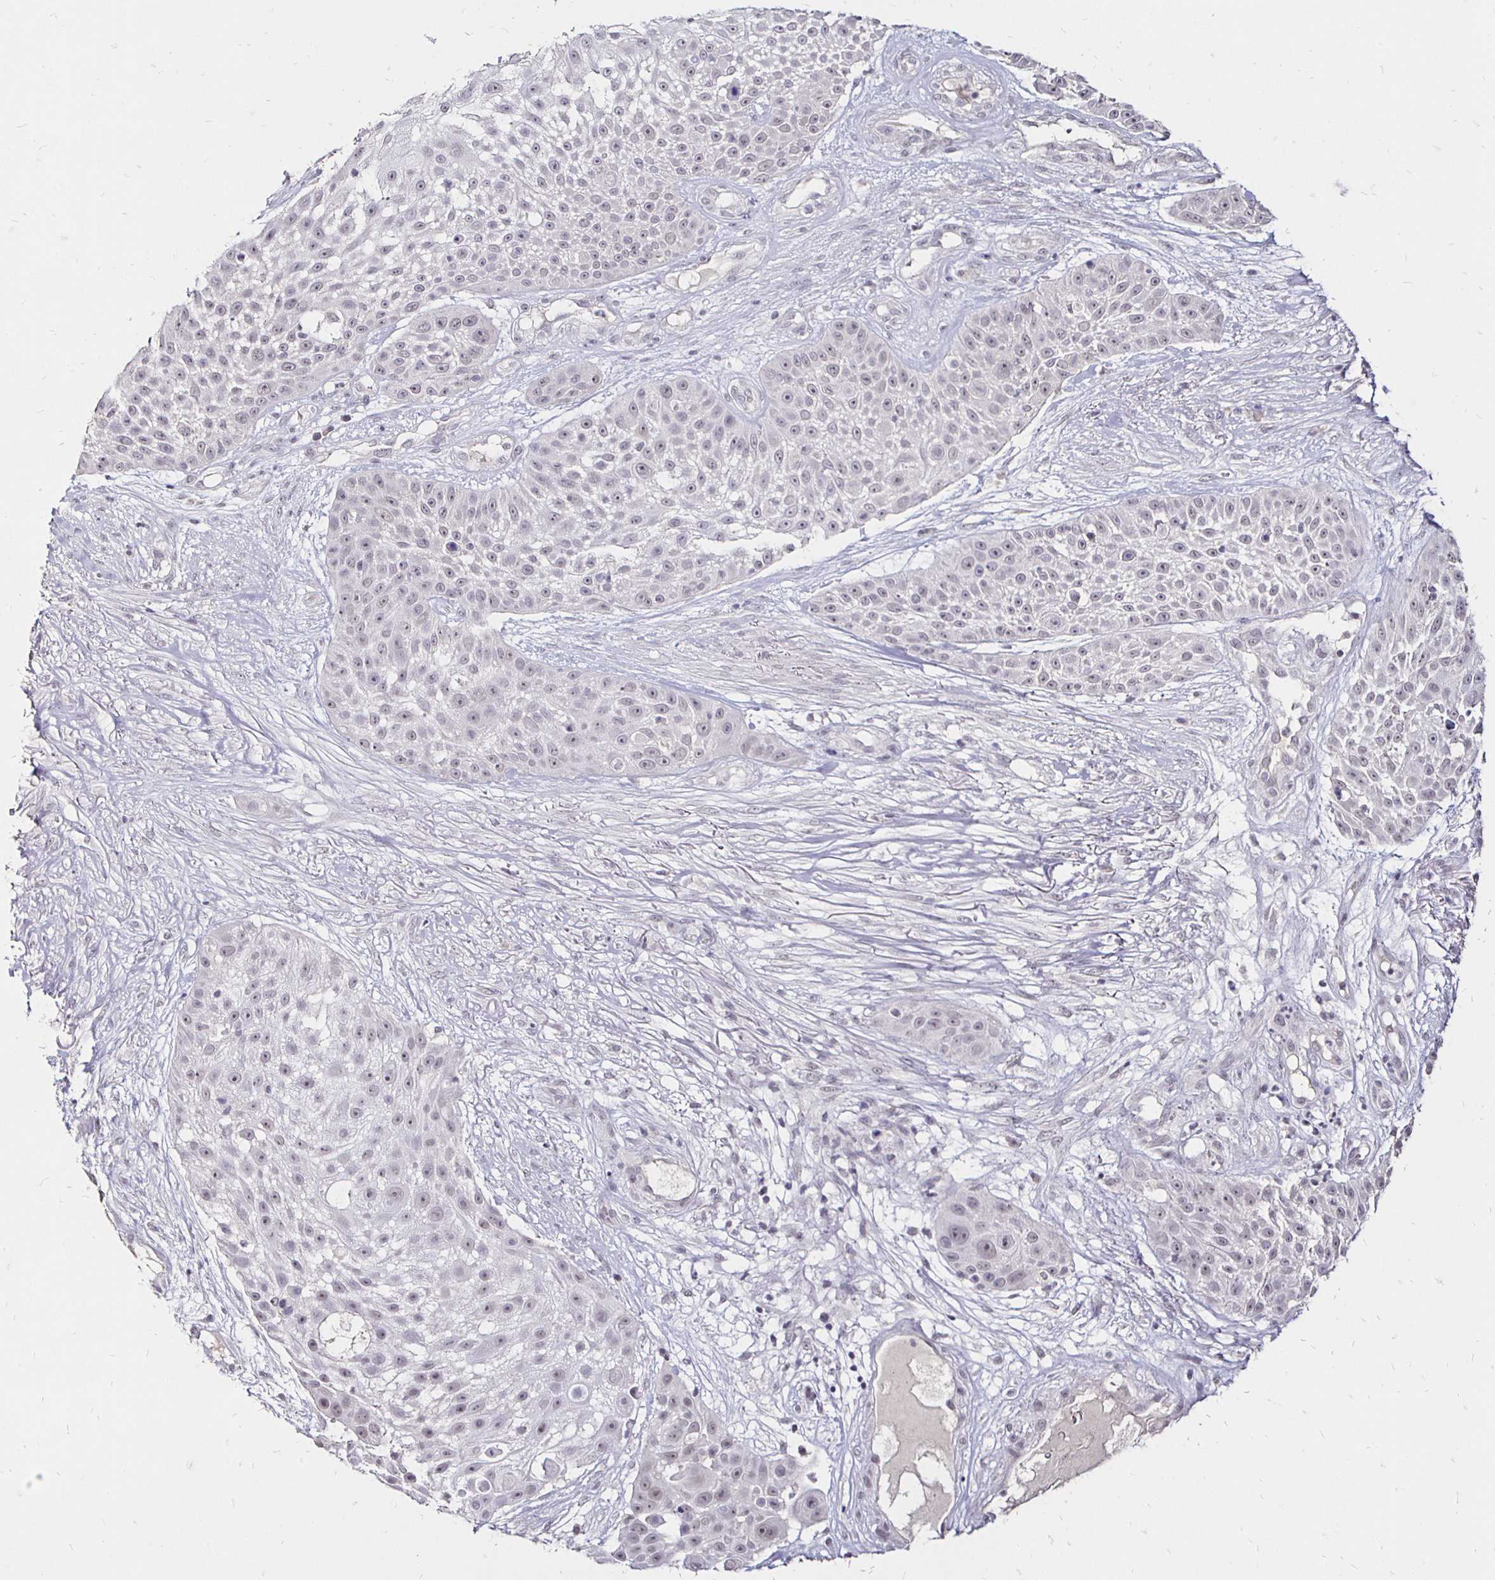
{"staining": {"intensity": "negative", "quantity": "none", "location": "none"}, "tissue": "skin cancer", "cell_type": "Tumor cells", "image_type": "cancer", "snomed": [{"axis": "morphology", "description": "Squamous cell carcinoma, NOS"}, {"axis": "topography", "description": "Skin"}], "caption": "A histopathology image of skin cancer (squamous cell carcinoma) stained for a protein demonstrates no brown staining in tumor cells.", "gene": "SIN3A", "patient": {"sex": "female", "age": 86}}